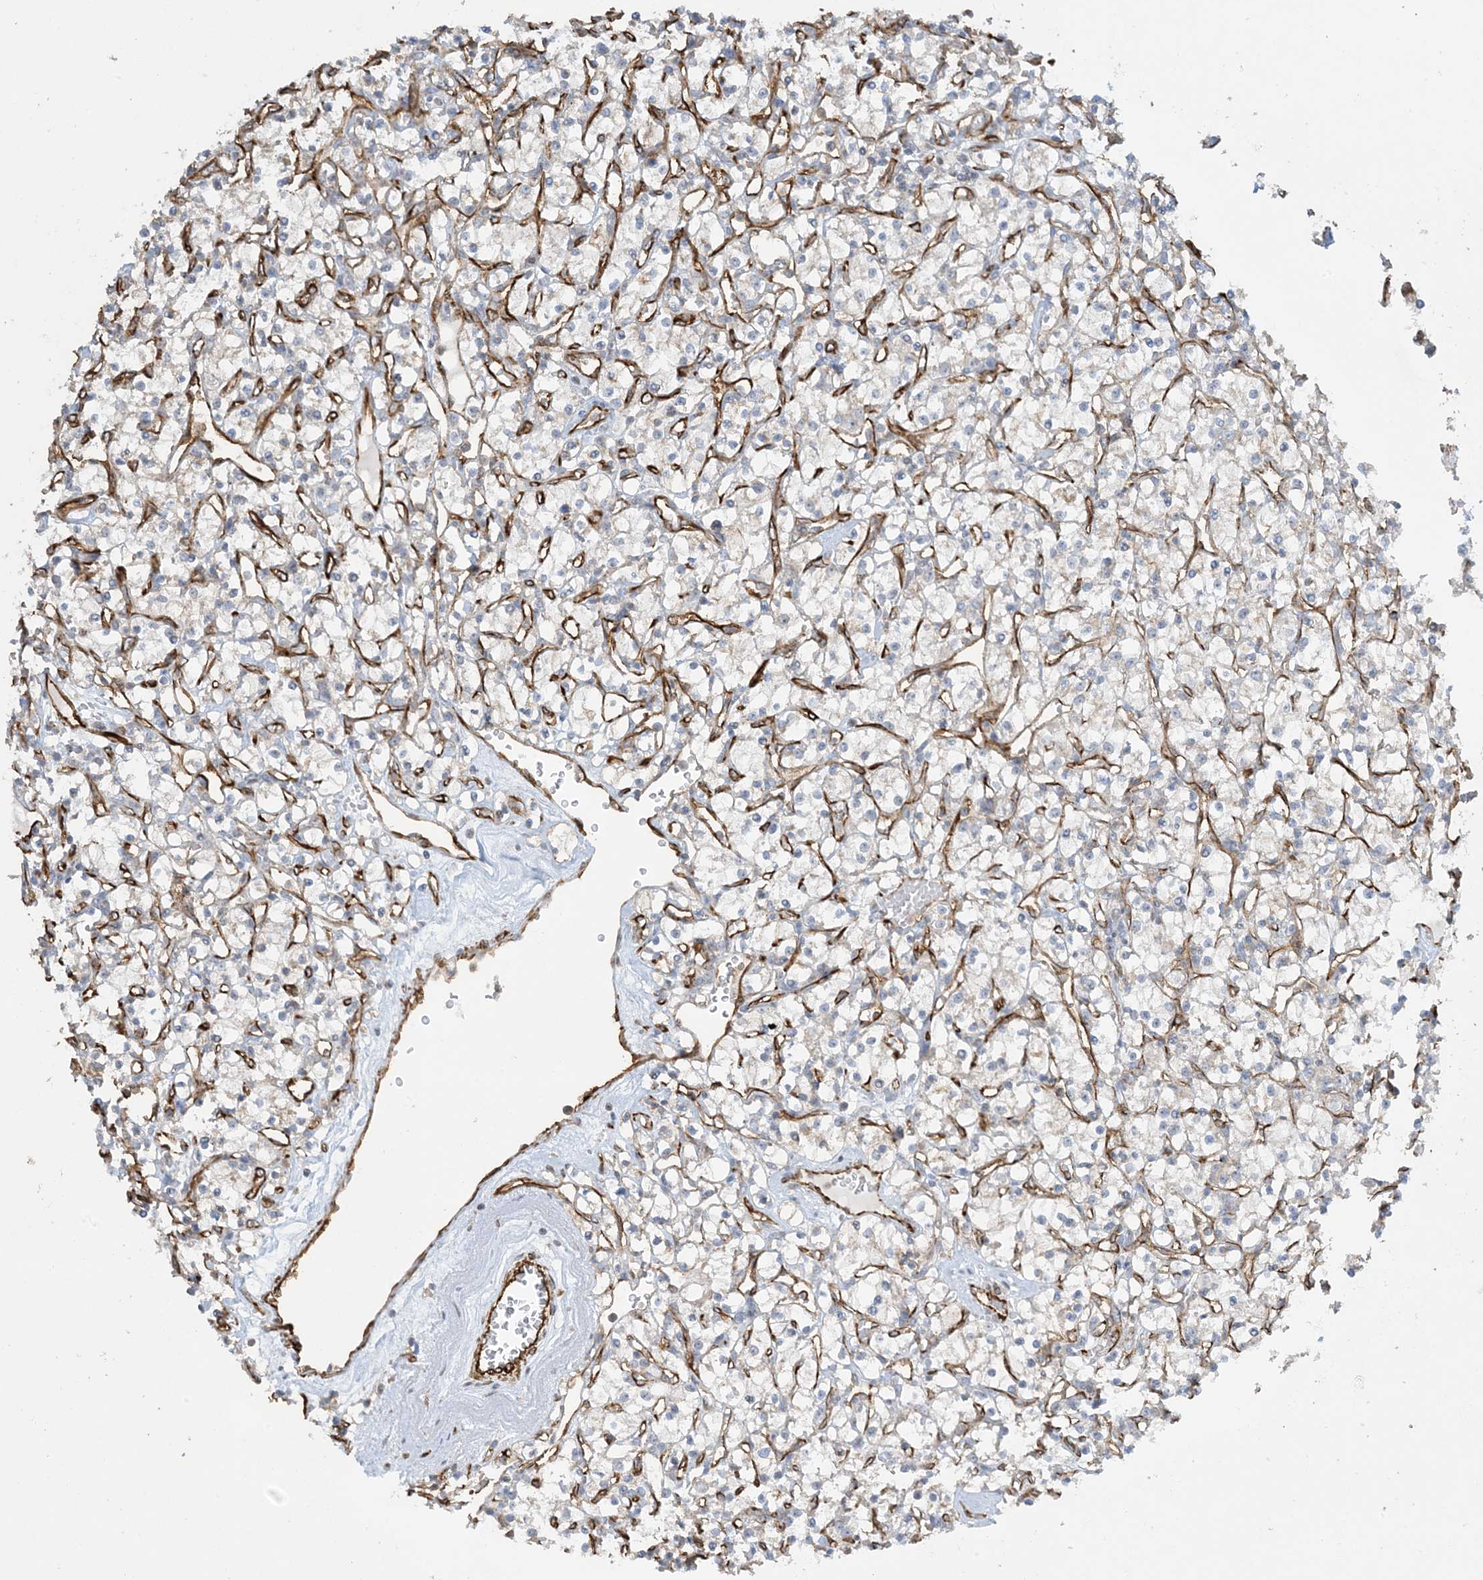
{"staining": {"intensity": "negative", "quantity": "none", "location": "none"}, "tissue": "renal cancer", "cell_type": "Tumor cells", "image_type": "cancer", "snomed": [{"axis": "morphology", "description": "Adenocarcinoma, NOS"}, {"axis": "topography", "description": "Kidney"}], "caption": "This is an IHC micrograph of human renal cancer. There is no positivity in tumor cells.", "gene": "AGA", "patient": {"sex": "female", "age": 59}}